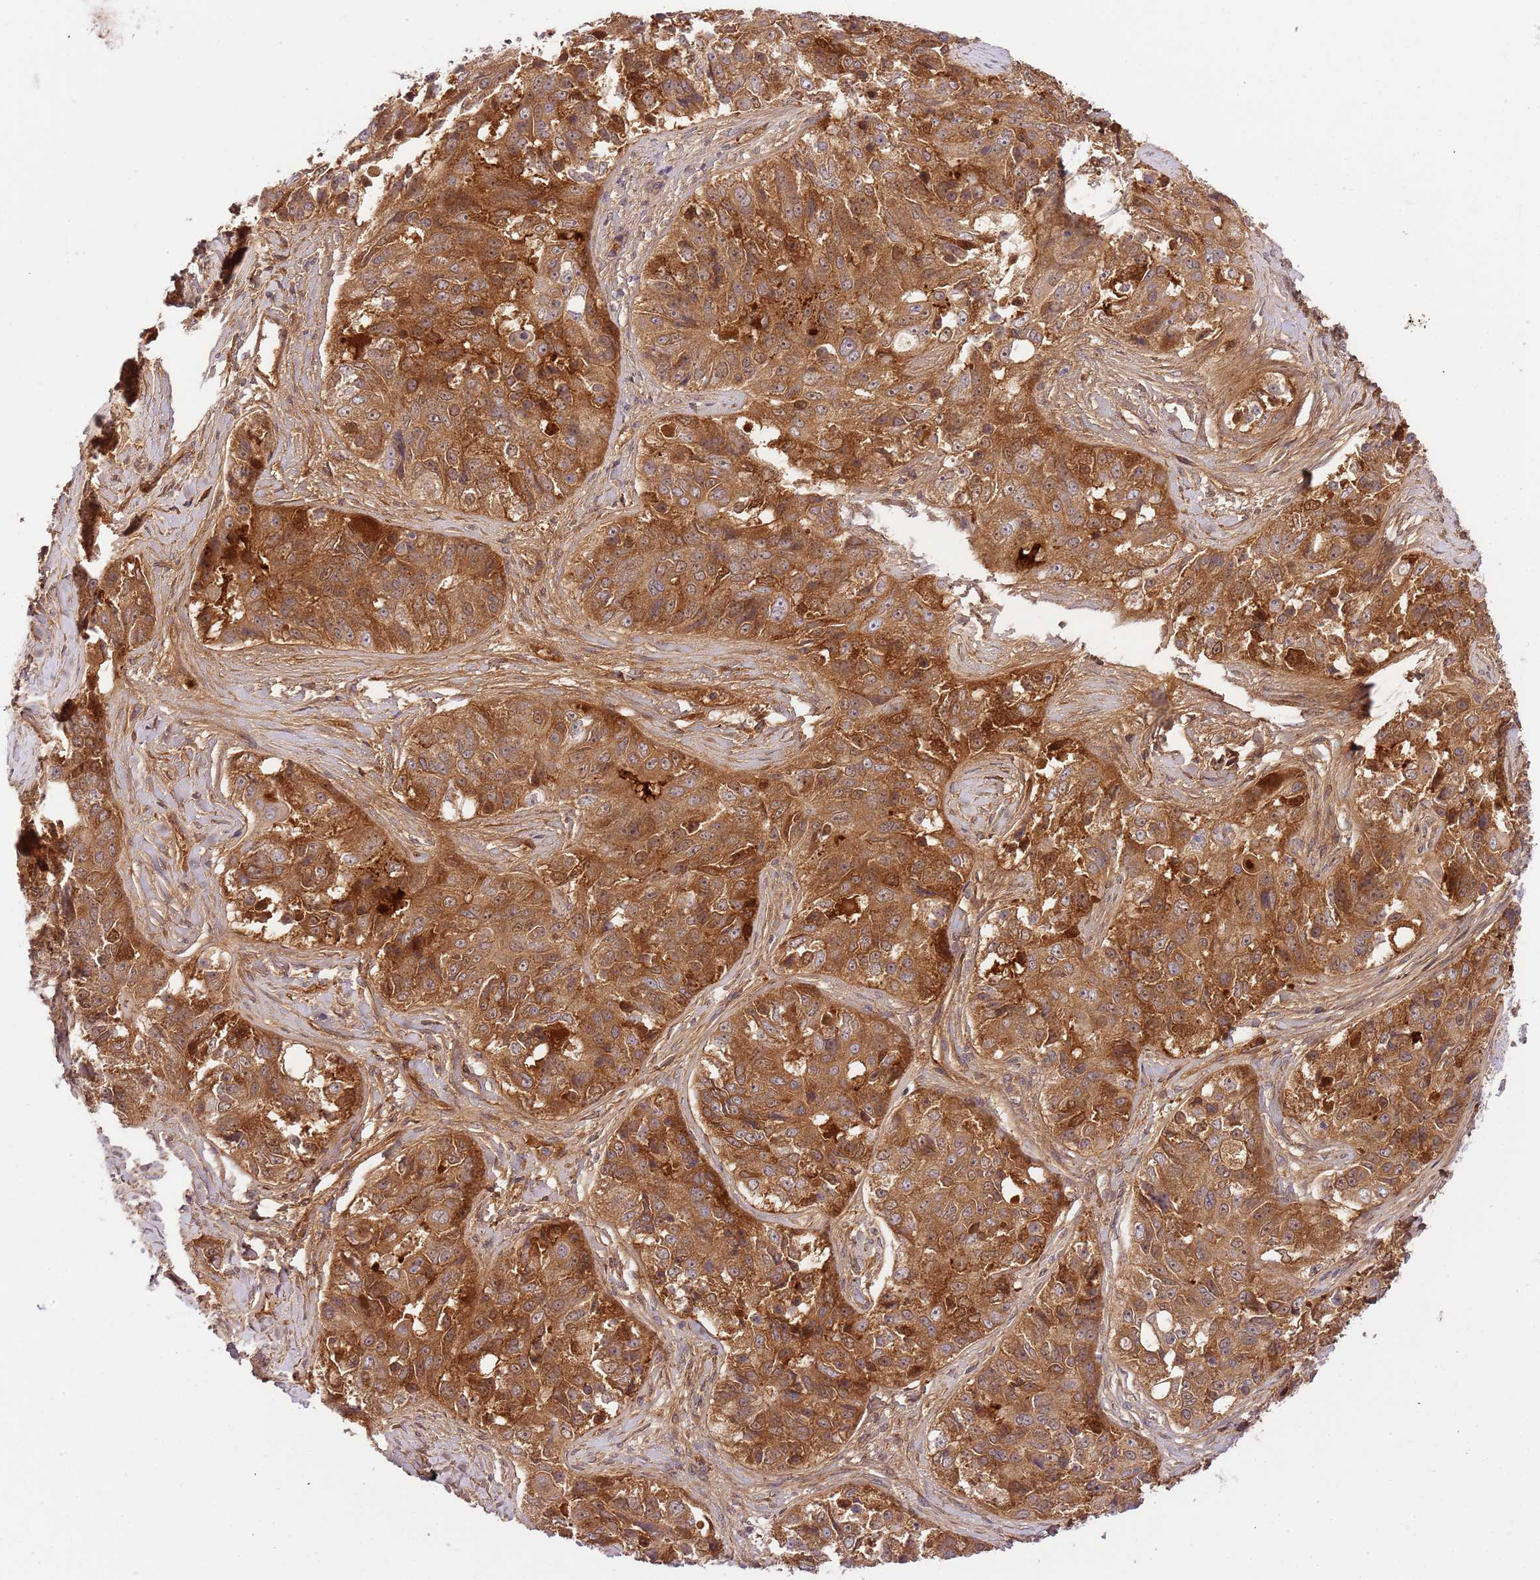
{"staining": {"intensity": "moderate", "quantity": ">75%", "location": "cytoplasmic/membranous"}, "tissue": "ovarian cancer", "cell_type": "Tumor cells", "image_type": "cancer", "snomed": [{"axis": "morphology", "description": "Carcinoma, endometroid"}, {"axis": "topography", "description": "Ovary"}], "caption": "Immunohistochemistry (DAB) staining of ovarian endometroid carcinoma reveals moderate cytoplasmic/membranous protein staining in approximately >75% of tumor cells.", "gene": "C8G", "patient": {"sex": "female", "age": 51}}